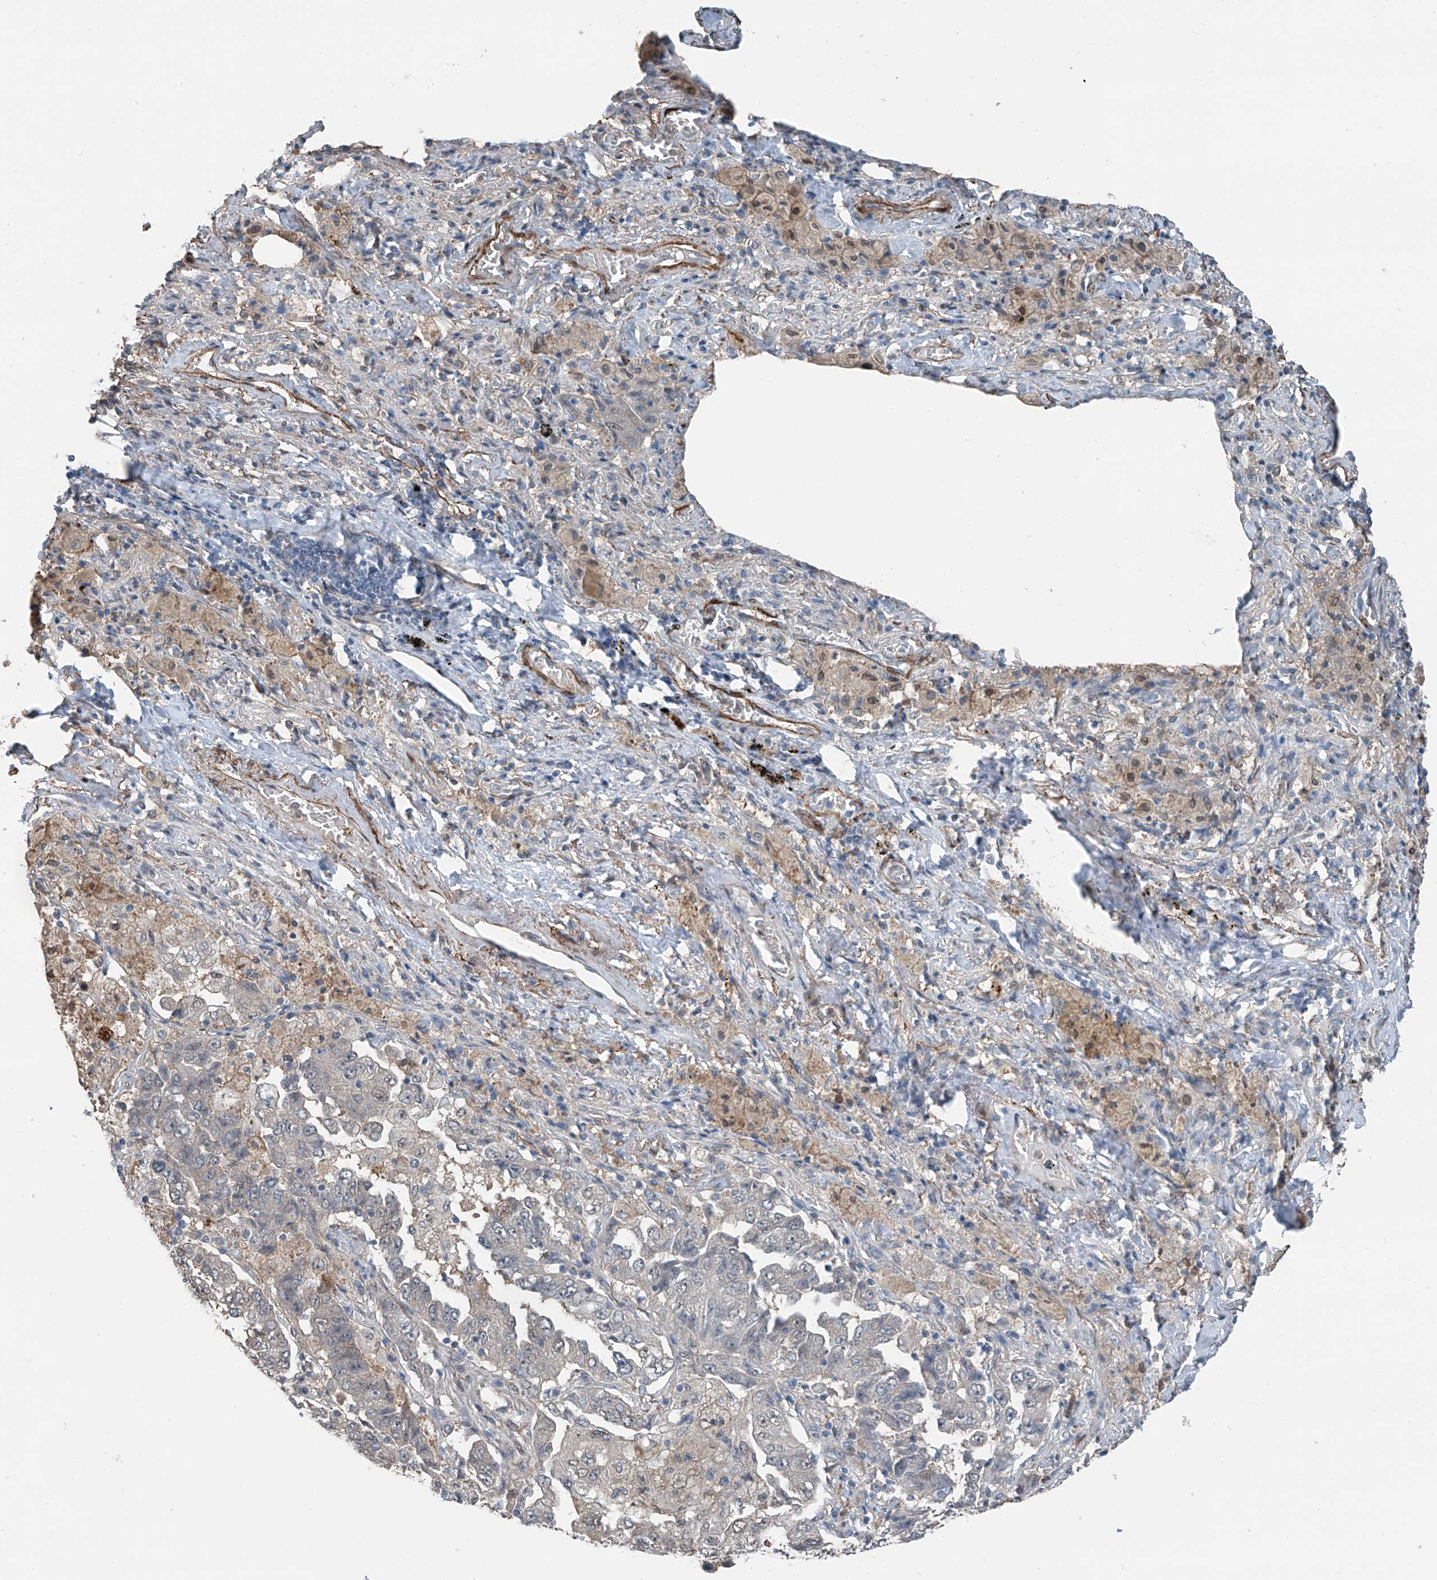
{"staining": {"intensity": "negative", "quantity": "none", "location": "none"}, "tissue": "lung cancer", "cell_type": "Tumor cells", "image_type": "cancer", "snomed": [{"axis": "morphology", "description": "Adenocarcinoma, NOS"}, {"axis": "topography", "description": "Lung"}], "caption": "DAB immunohistochemical staining of lung cancer demonstrates no significant expression in tumor cells.", "gene": "HSPA6", "patient": {"sex": "female", "age": 51}}